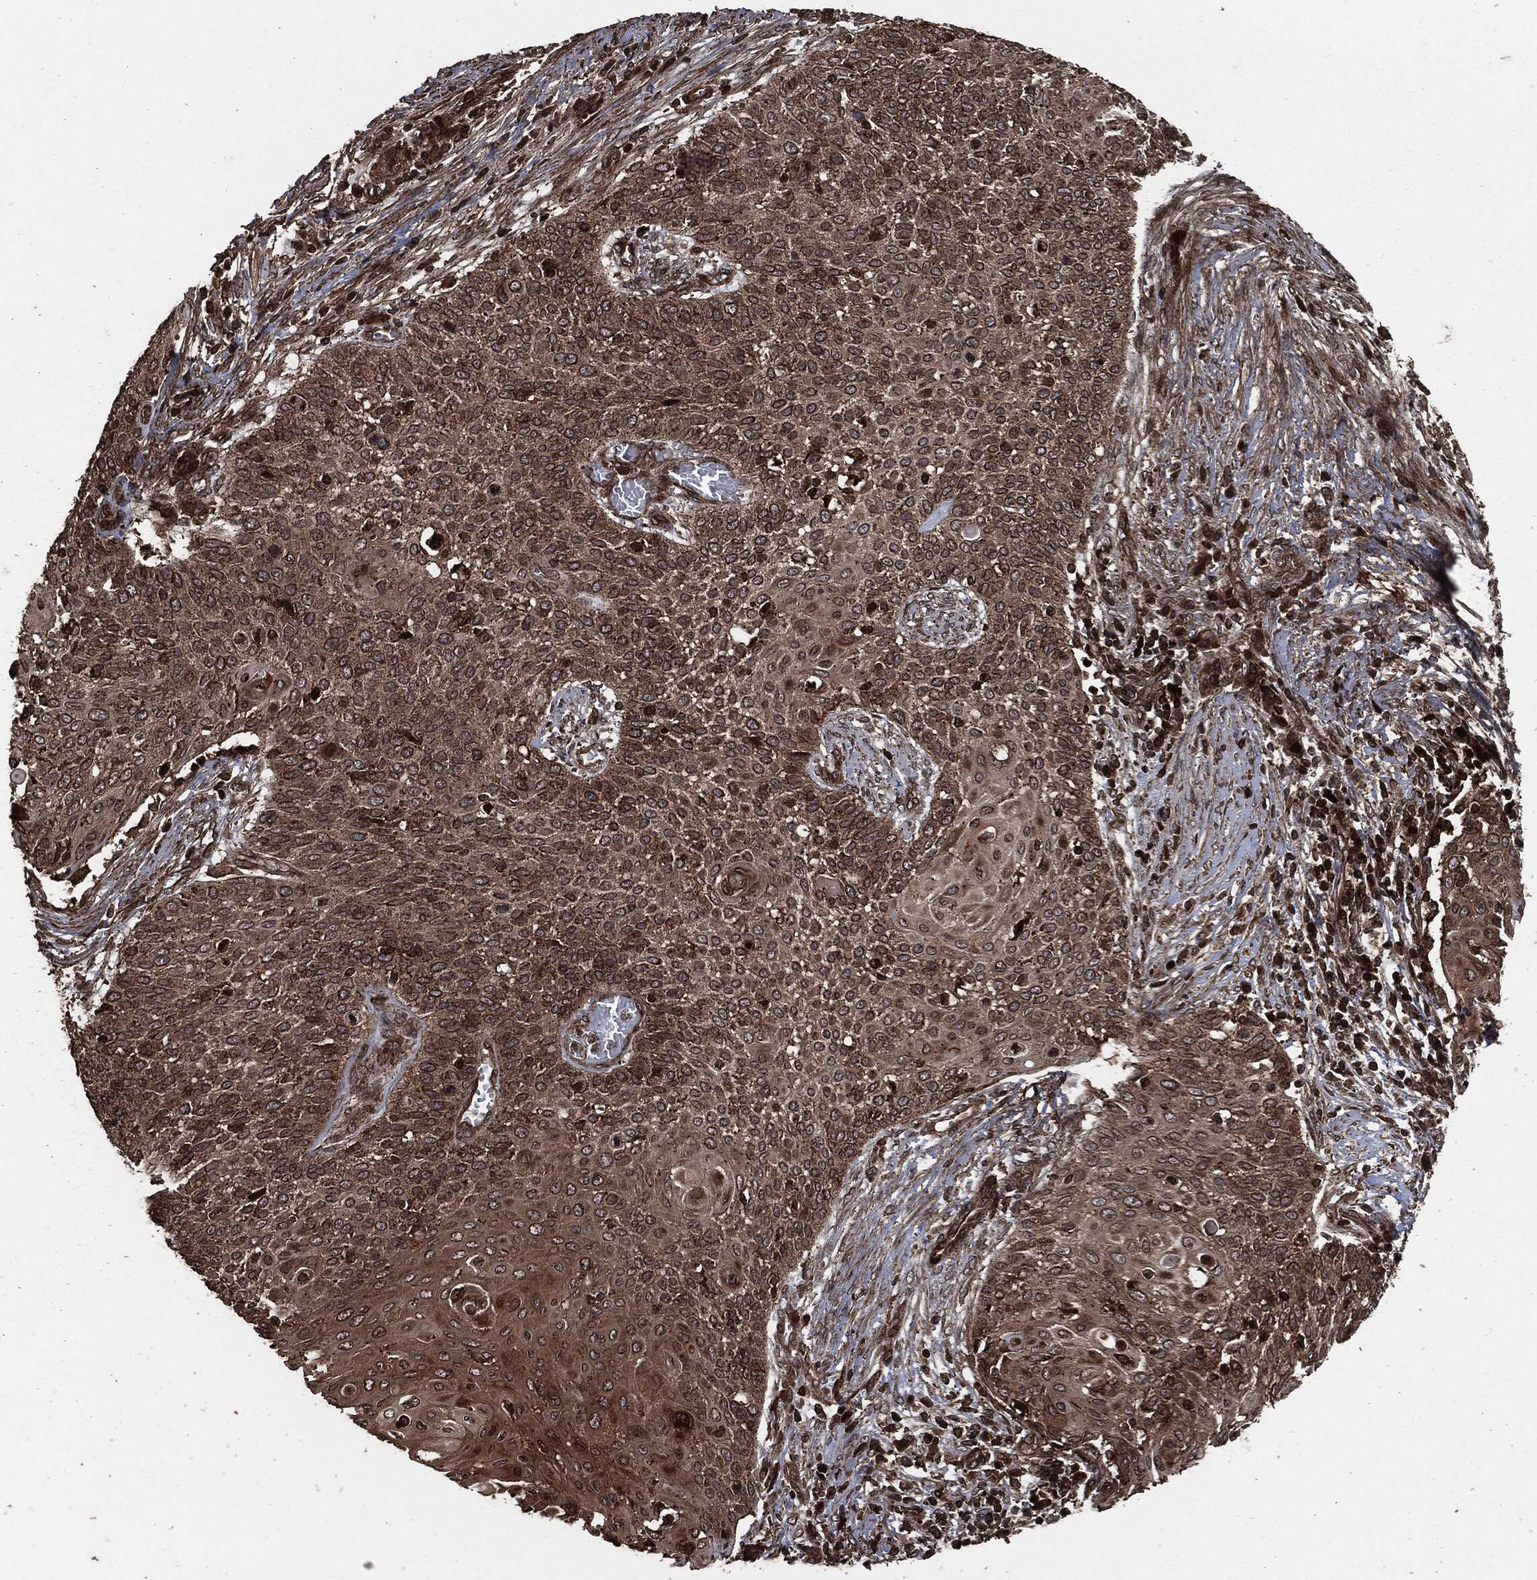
{"staining": {"intensity": "moderate", "quantity": "25%-75%", "location": "cytoplasmic/membranous"}, "tissue": "cervical cancer", "cell_type": "Tumor cells", "image_type": "cancer", "snomed": [{"axis": "morphology", "description": "Squamous cell carcinoma, NOS"}, {"axis": "topography", "description": "Cervix"}], "caption": "Squamous cell carcinoma (cervical) stained with a protein marker displays moderate staining in tumor cells.", "gene": "IFIT1", "patient": {"sex": "female", "age": 39}}